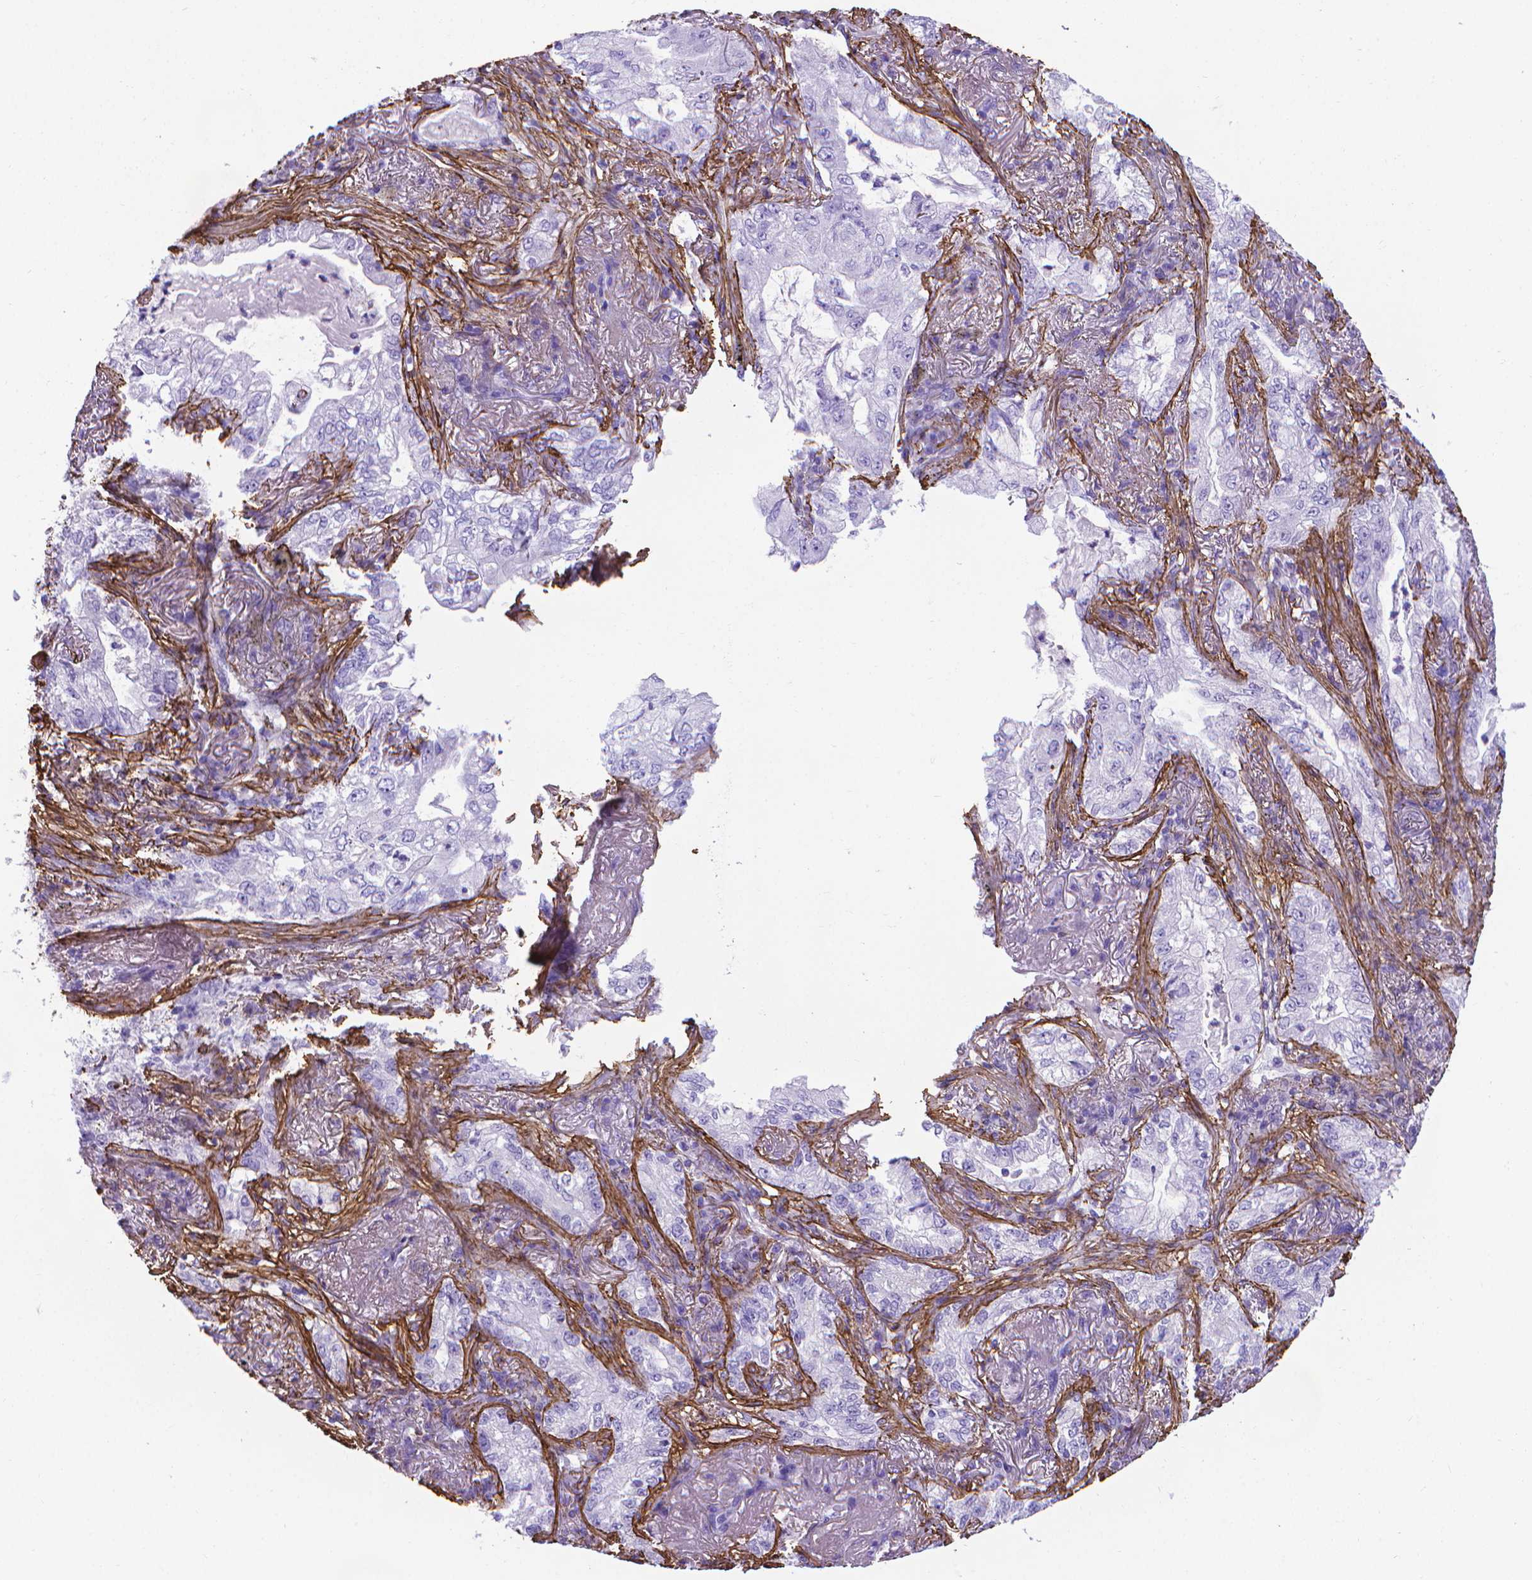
{"staining": {"intensity": "negative", "quantity": "none", "location": "none"}, "tissue": "lung cancer", "cell_type": "Tumor cells", "image_type": "cancer", "snomed": [{"axis": "morphology", "description": "Adenocarcinoma, NOS"}, {"axis": "topography", "description": "Lung"}], "caption": "Tumor cells are negative for protein expression in human lung cancer (adenocarcinoma).", "gene": "MFAP2", "patient": {"sex": "female", "age": 73}}